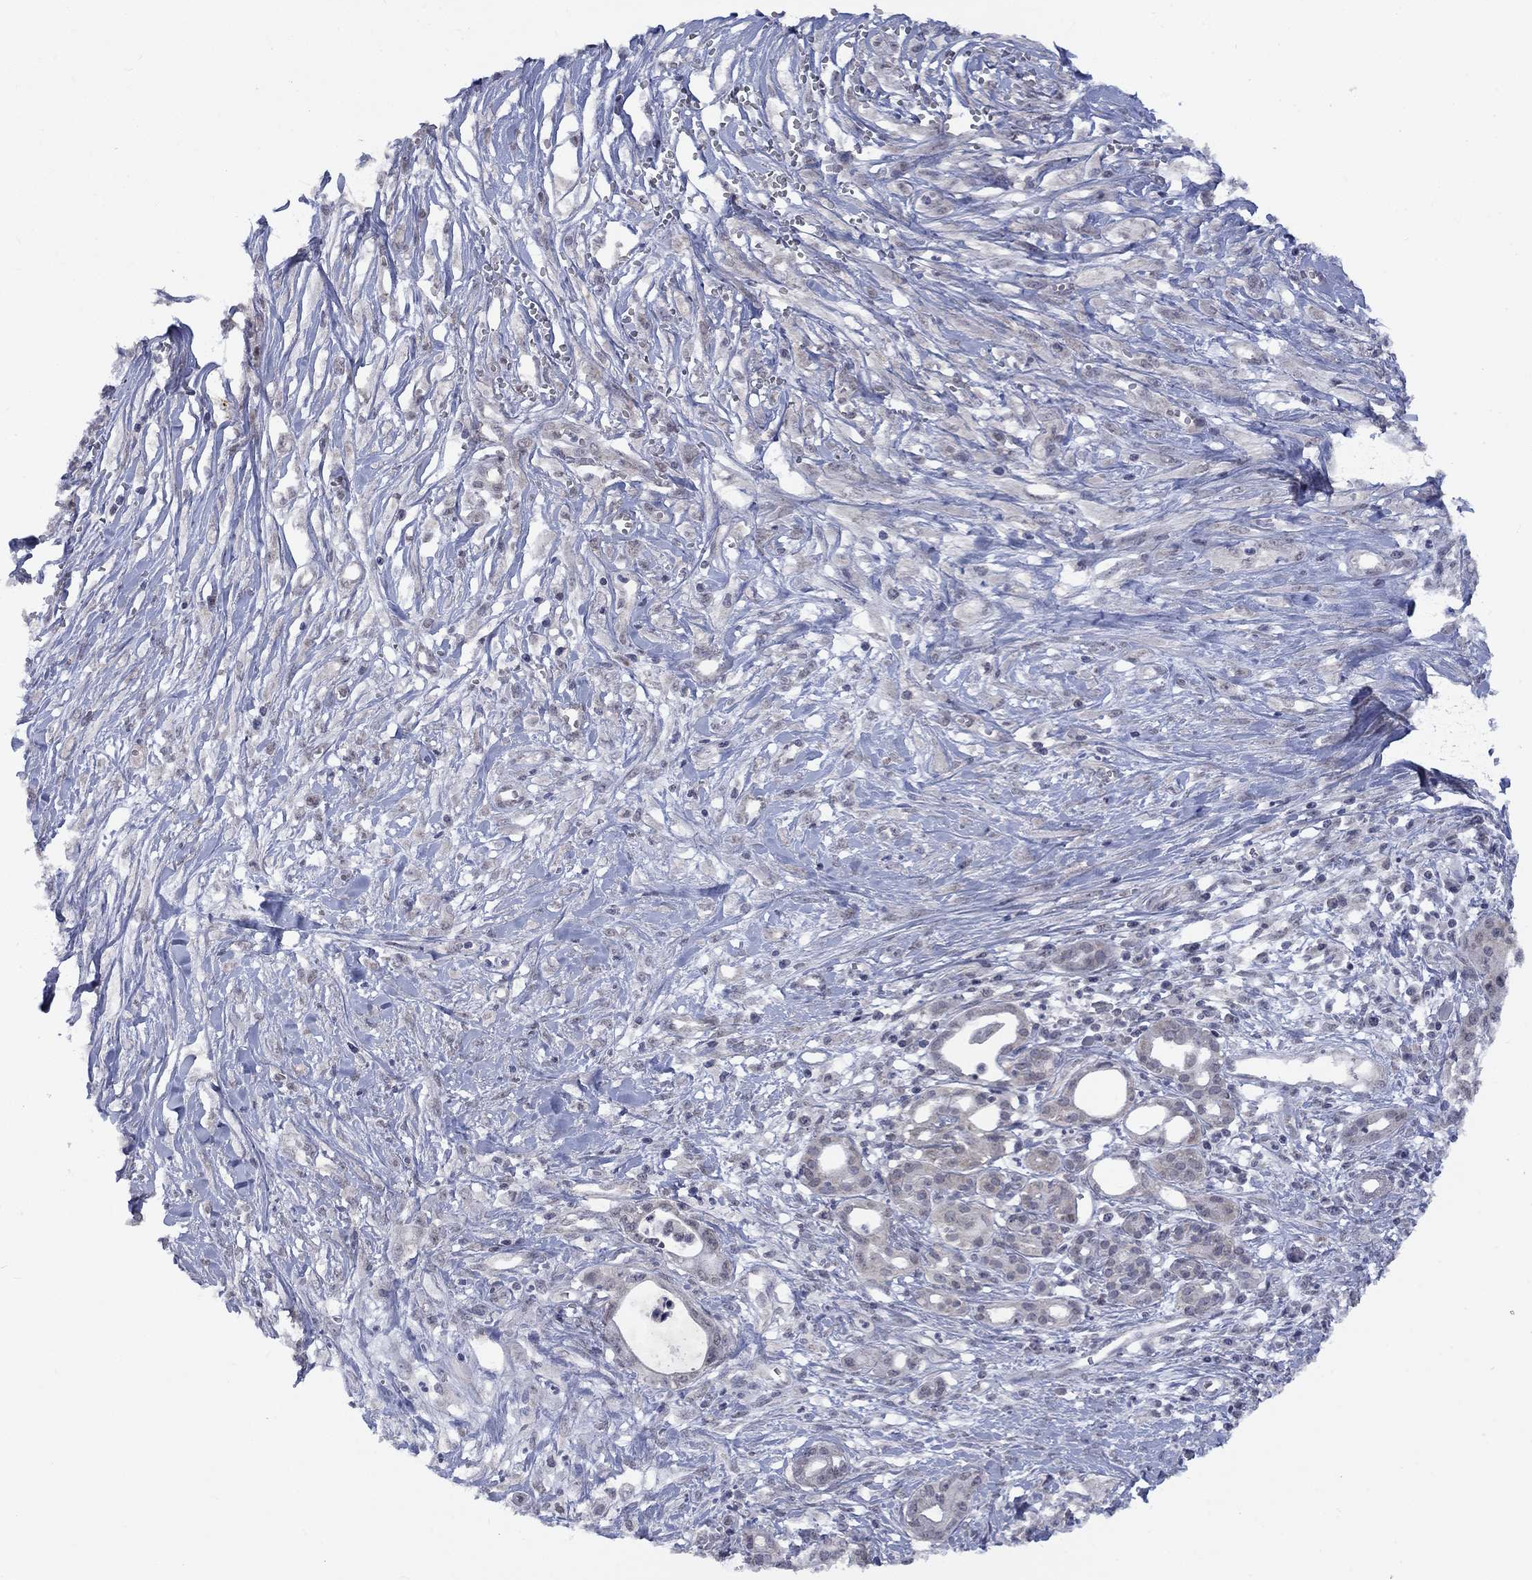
{"staining": {"intensity": "negative", "quantity": "none", "location": "none"}, "tissue": "pancreatic cancer", "cell_type": "Tumor cells", "image_type": "cancer", "snomed": [{"axis": "morphology", "description": "Adenocarcinoma, NOS"}, {"axis": "topography", "description": "Pancreas"}], "caption": "Pancreatic cancer was stained to show a protein in brown. There is no significant staining in tumor cells.", "gene": "SPATA33", "patient": {"sex": "male", "age": 71}}